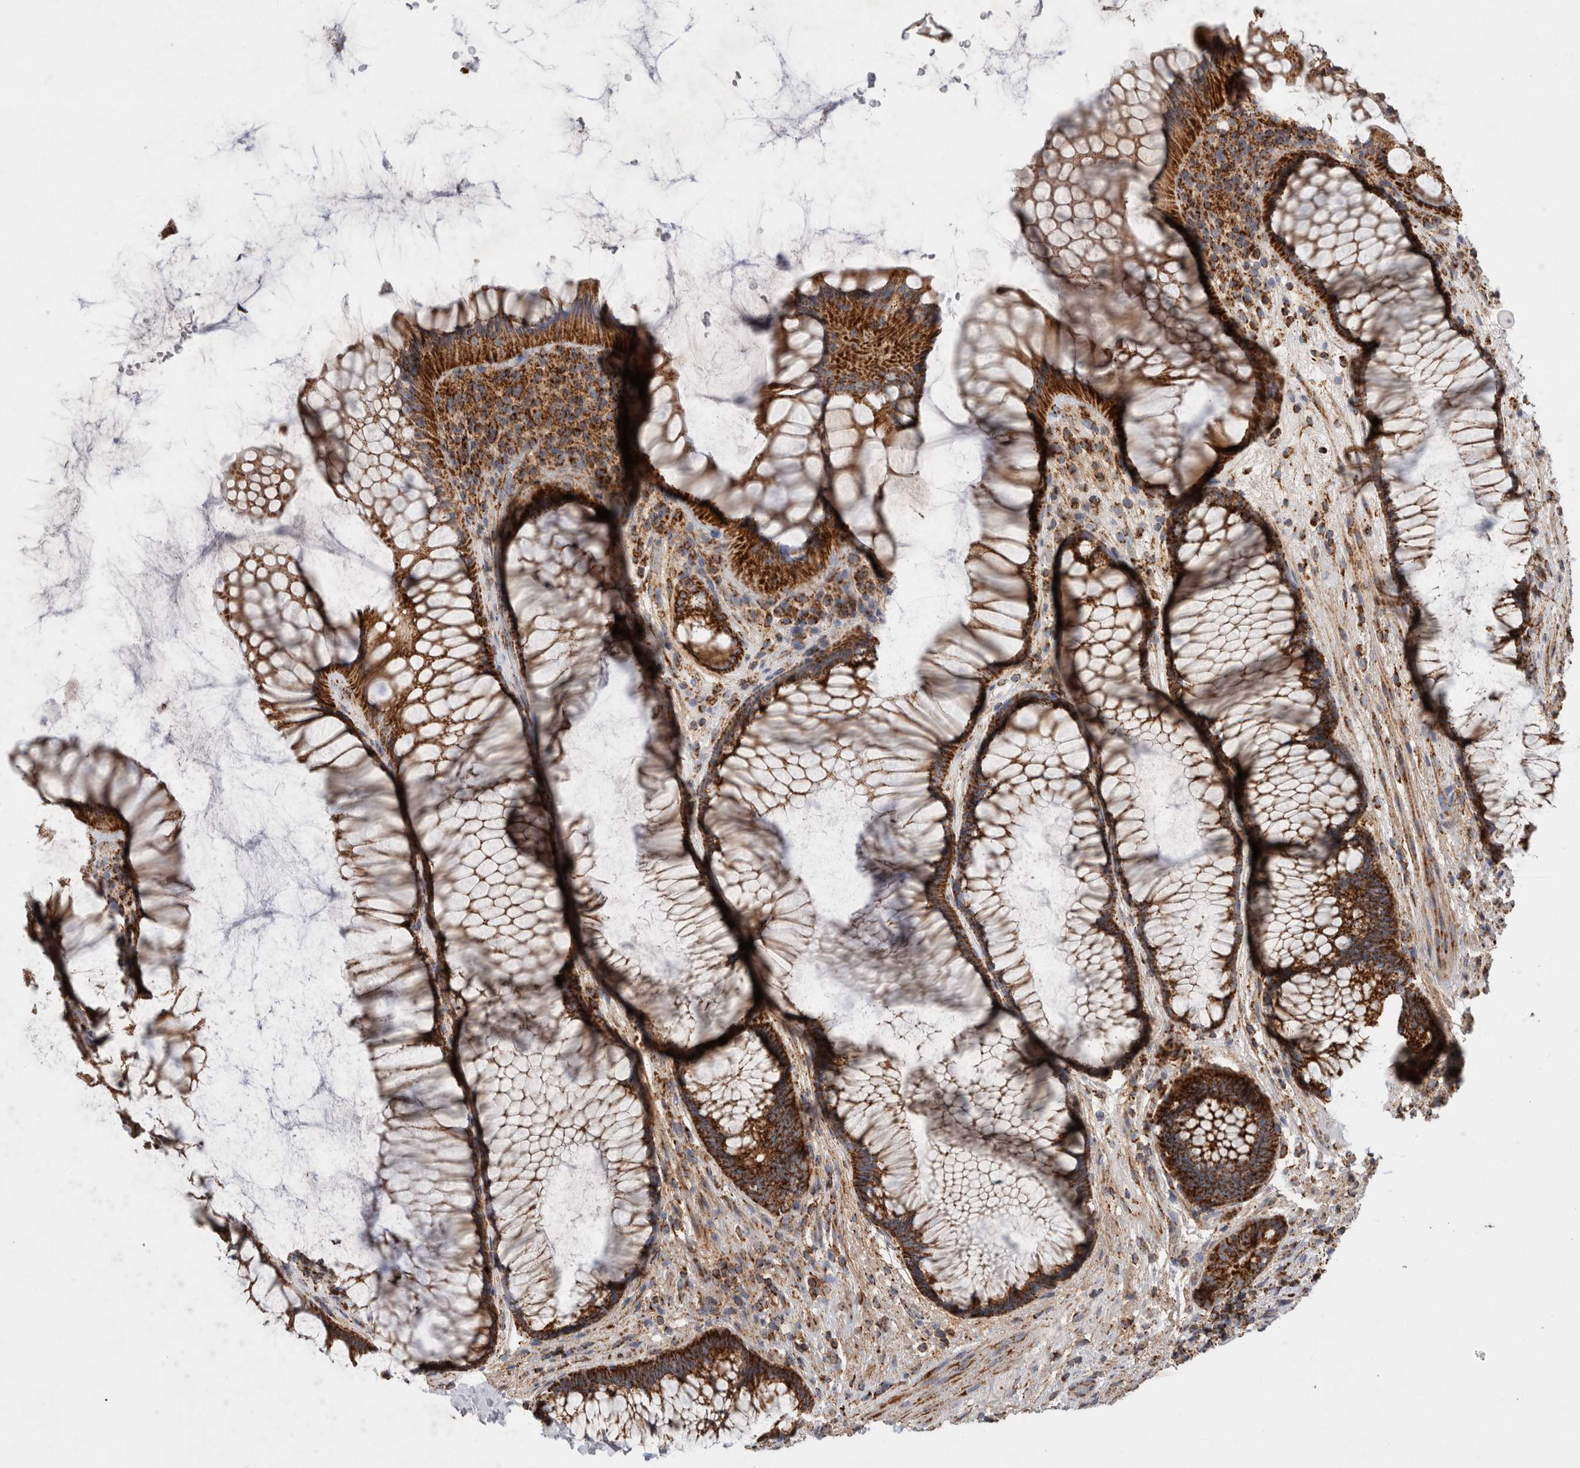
{"staining": {"intensity": "strong", "quantity": ">75%", "location": "cytoplasmic/membranous"}, "tissue": "rectum", "cell_type": "Glandular cells", "image_type": "normal", "snomed": [{"axis": "morphology", "description": "Normal tissue, NOS"}, {"axis": "topography", "description": "Rectum"}], "caption": "This is a histology image of IHC staining of benign rectum, which shows strong staining in the cytoplasmic/membranous of glandular cells.", "gene": "IARS2", "patient": {"sex": "male", "age": 51}}